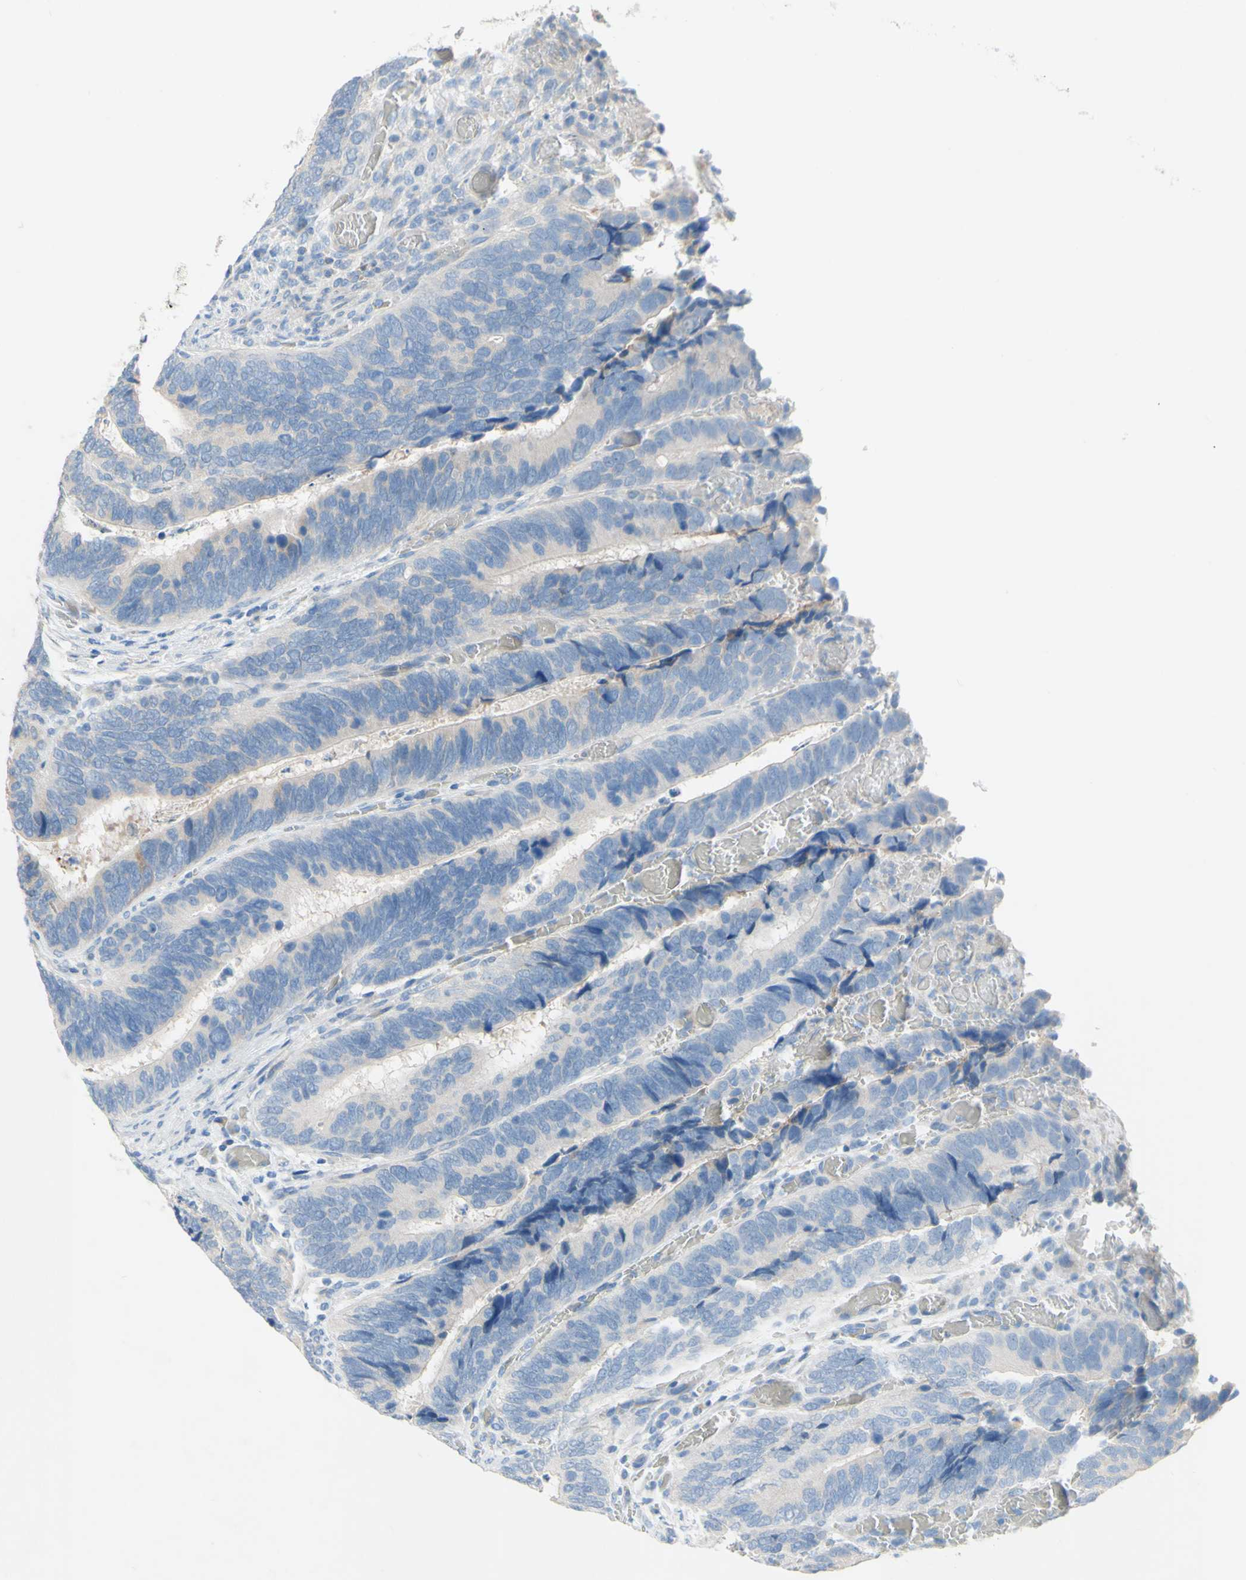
{"staining": {"intensity": "negative", "quantity": "none", "location": "none"}, "tissue": "colorectal cancer", "cell_type": "Tumor cells", "image_type": "cancer", "snomed": [{"axis": "morphology", "description": "Adenocarcinoma, NOS"}, {"axis": "topography", "description": "Colon"}], "caption": "This is an immunohistochemistry image of human colorectal adenocarcinoma. There is no positivity in tumor cells.", "gene": "ACADL", "patient": {"sex": "male", "age": 72}}